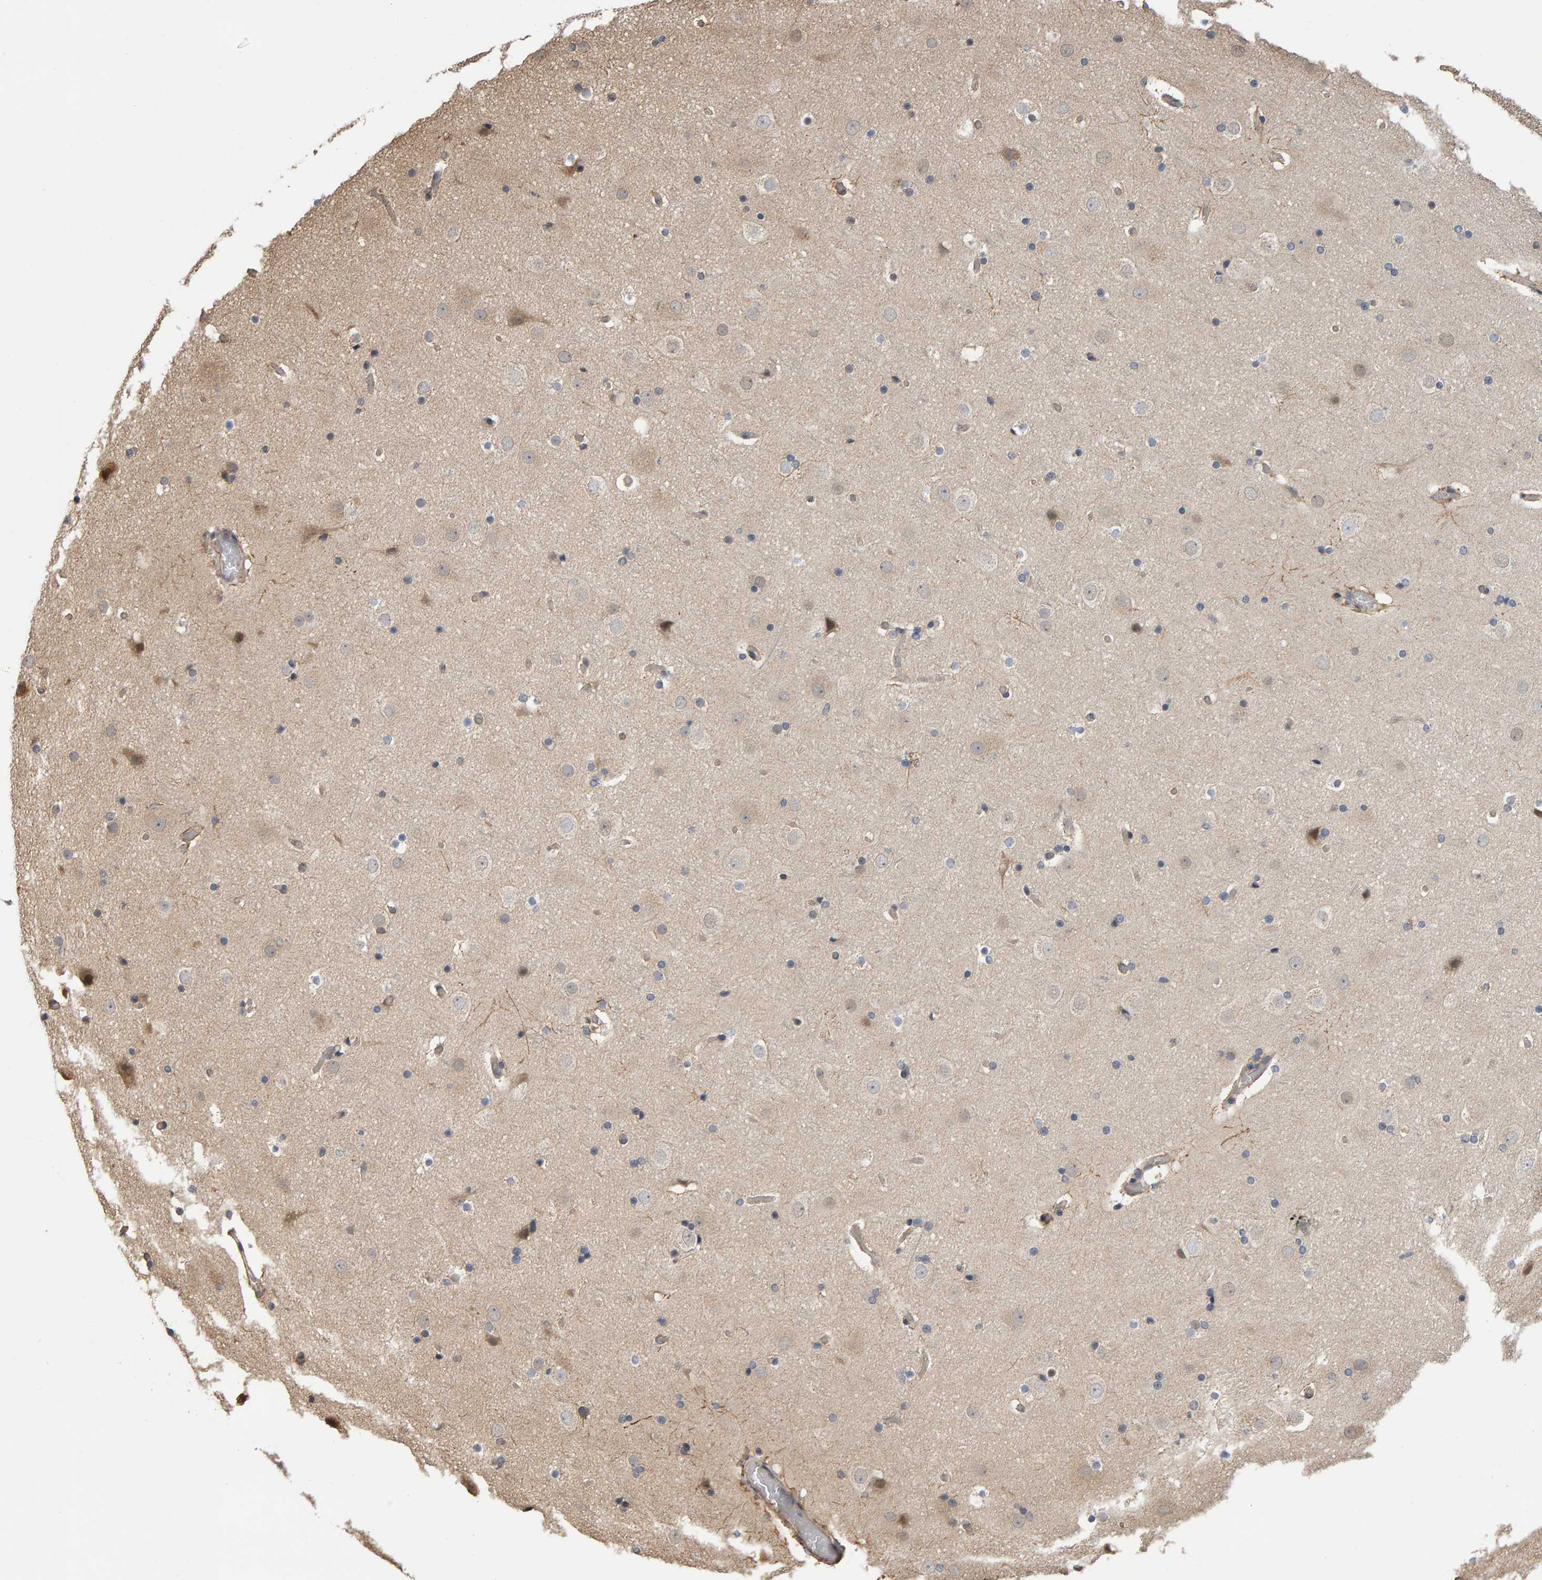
{"staining": {"intensity": "negative", "quantity": "none", "location": "none"}, "tissue": "cerebral cortex", "cell_type": "Endothelial cells", "image_type": "normal", "snomed": [{"axis": "morphology", "description": "Normal tissue, NOS"}, {"axis": "topography", "description": "Cerebral cortex"}], "caption": "Endothelial cells show no significant staining in benign cerebral cortex. The staining is performed using DAB (3,3'-diaminobenzidine) brown chromogen with nuclei counter-stained in using hematoxylin.", "gene": "COASY", "patient": {"sex": "male", "age": 57}}